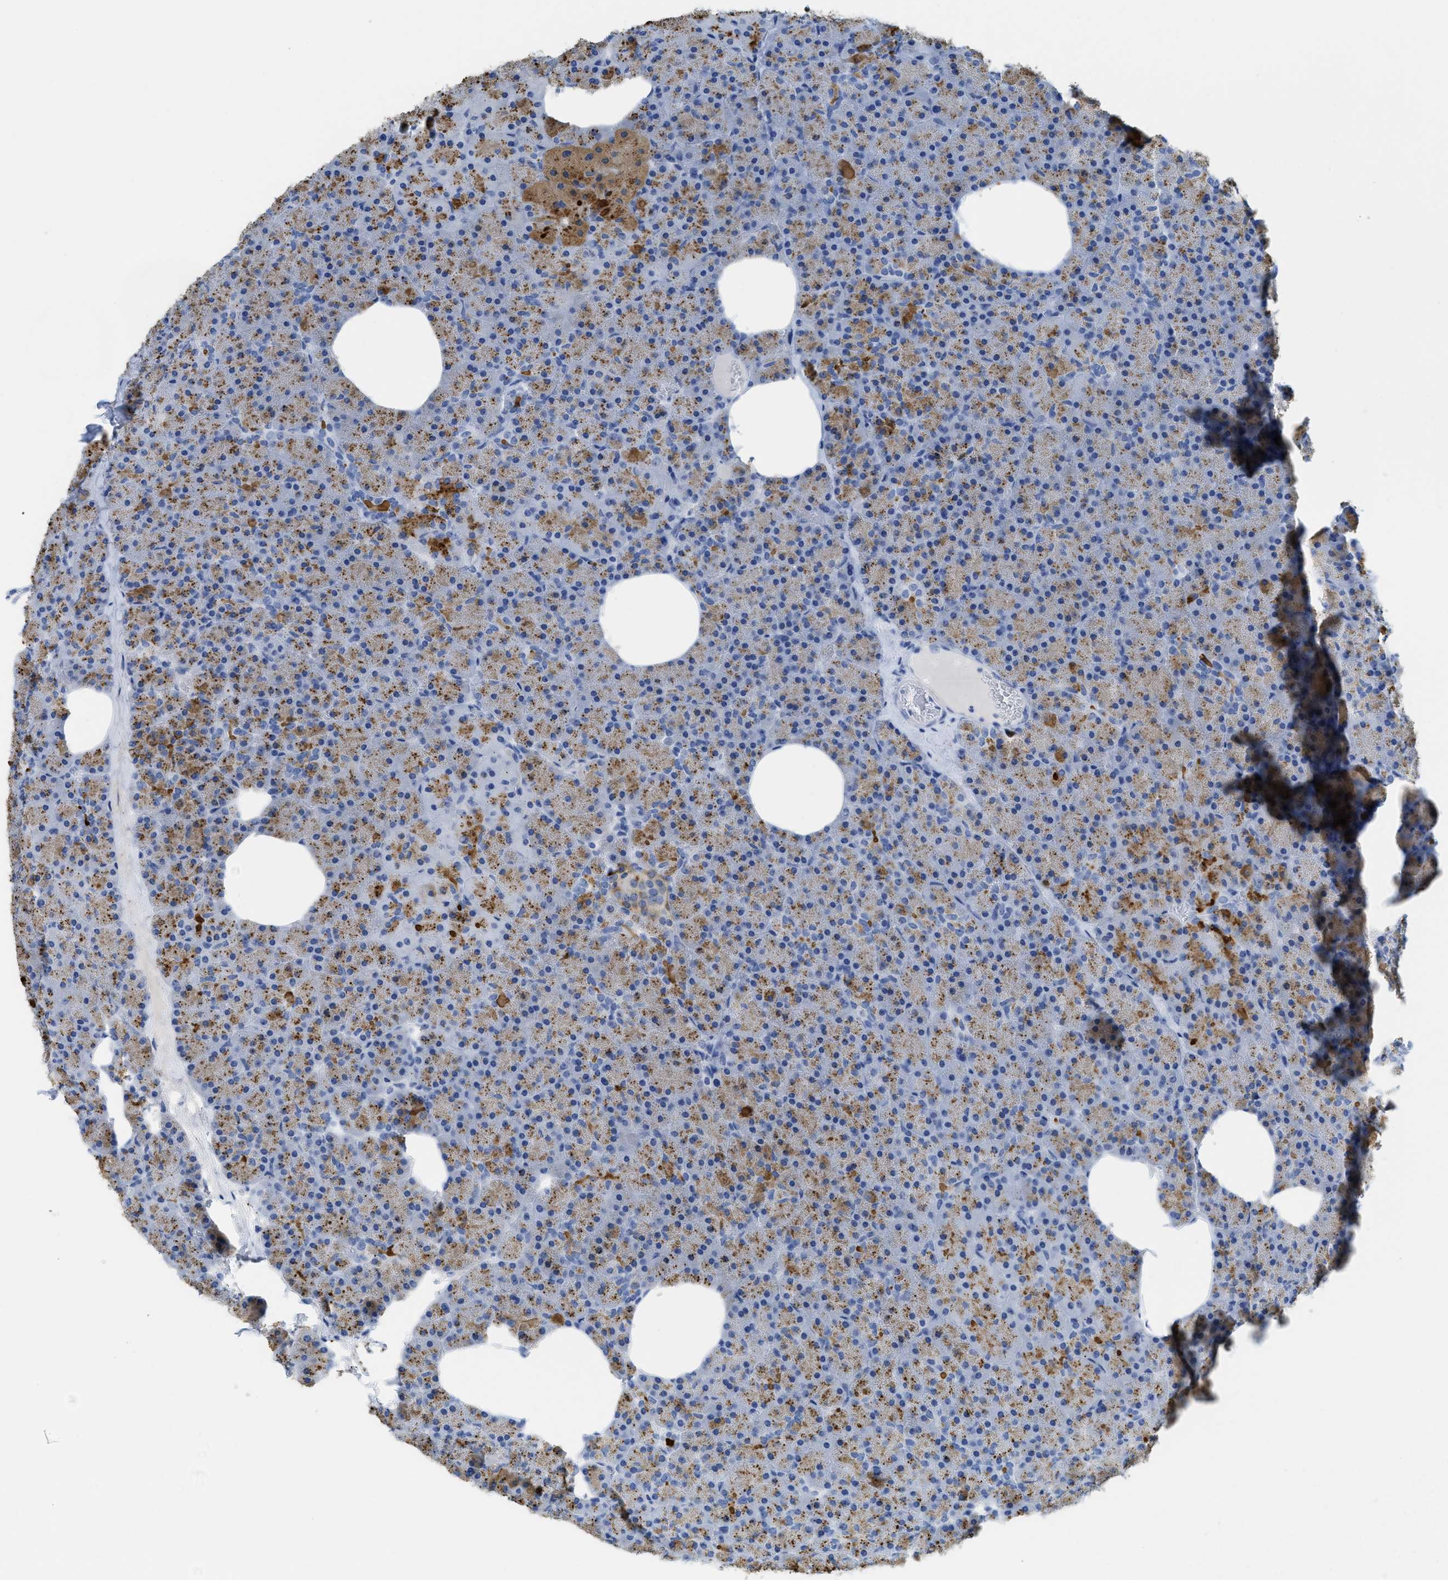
{"staining": {"intensity": "strong", "quantity": "25%-75%", "location": "cytoplasmic/membranous"}, "tissue": "pancreas", "cell_type": "Exocrine glandular cells", "image_type": "normal", "snomed": [{"axis": "morphology", "description": "Normal tissue, NOS"}, {"axis": "morphology", "description": "Carcinoid, malignant, NOS"}, {"axis": "topography", "description": "Pancreas"}], "caption": "This photomicrograph displays benign pancreas stained with IHC to label a protein in brown. The cytoplasmic/membranous of exocrine glandular cells show strong positivity for the protein. Nuclei are counter-stained blue.", "gene": "WDR4", "patient": {"sex": "female", "age": 35}}